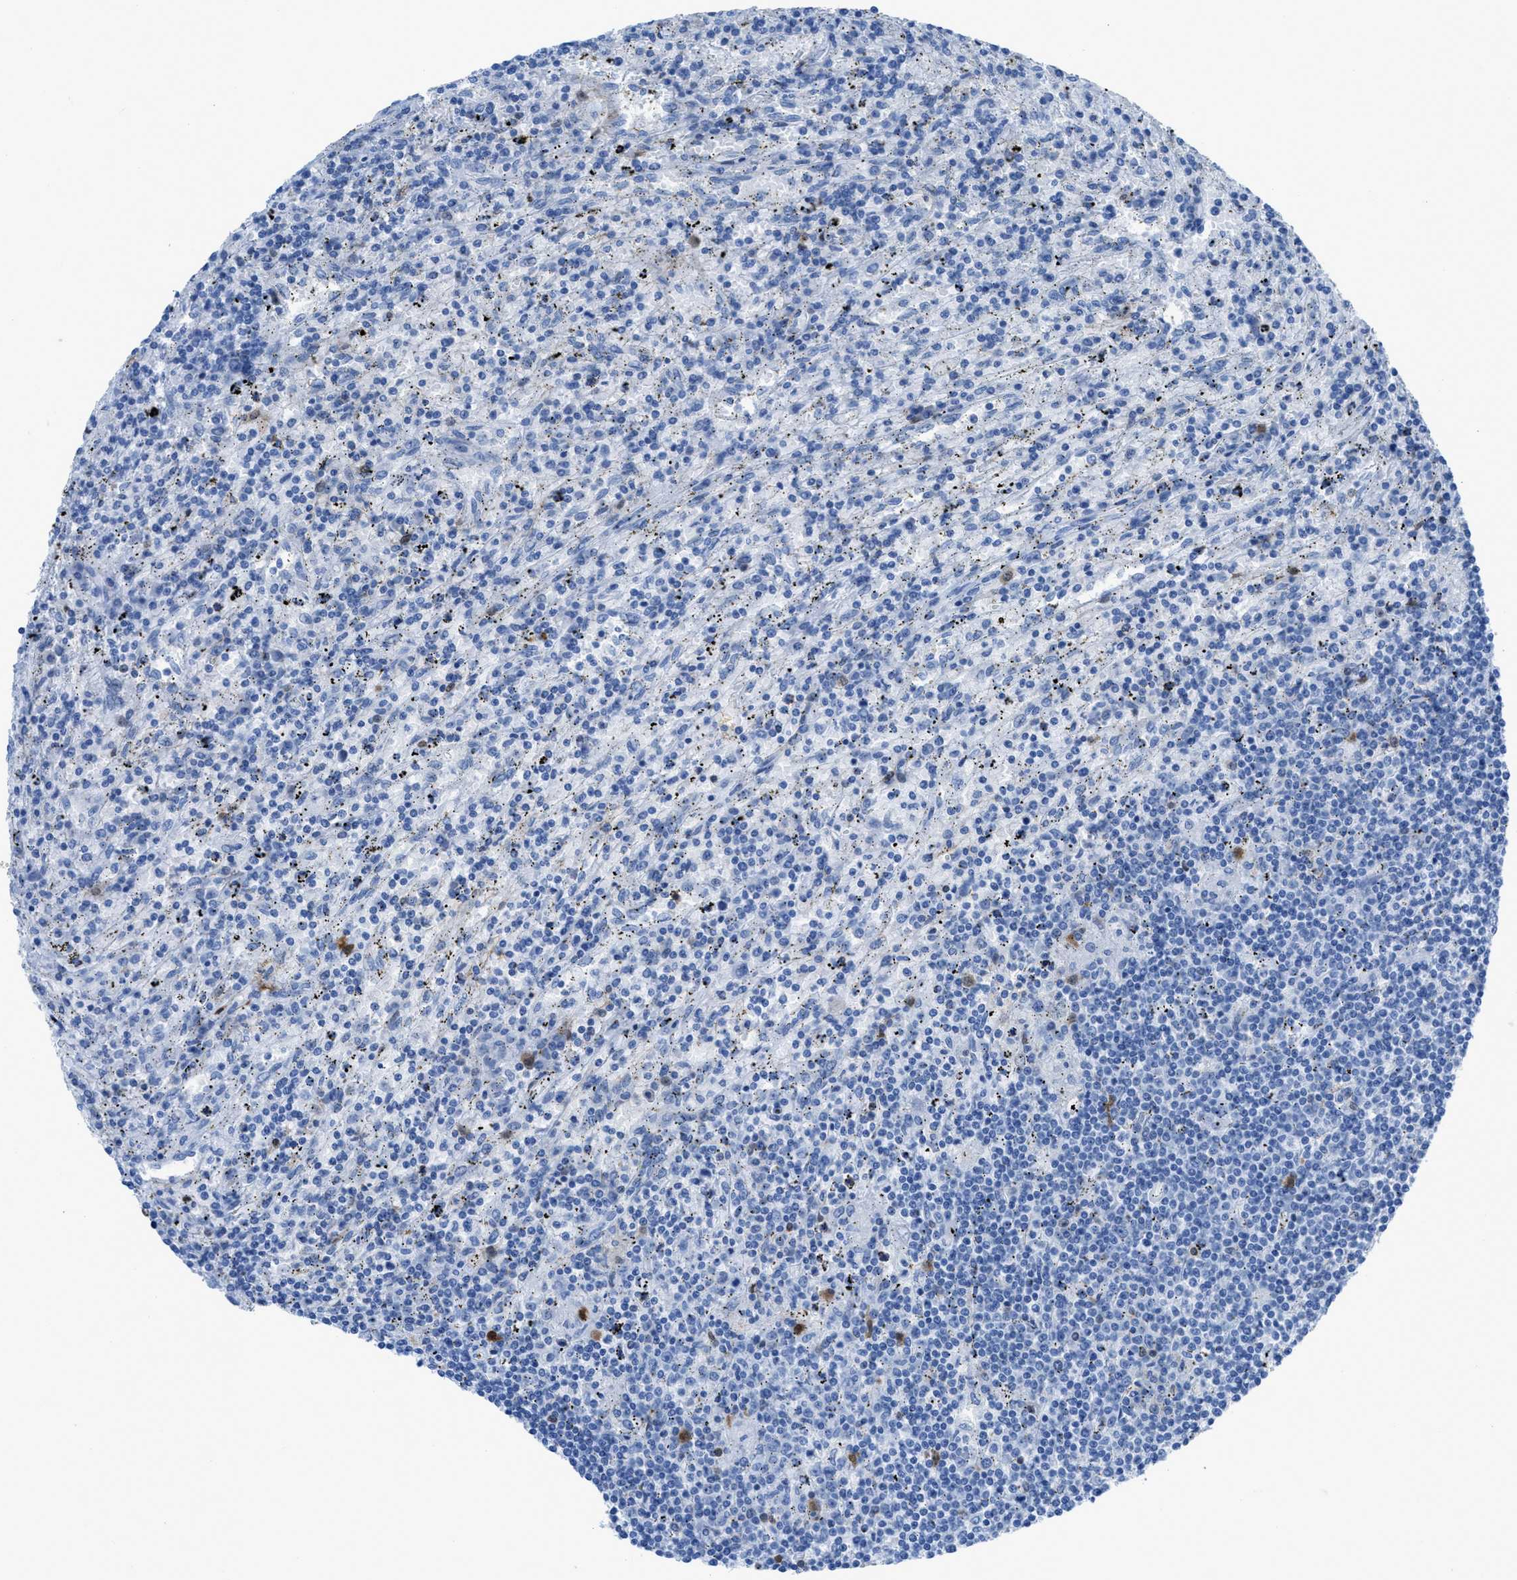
{"staining": {"intensity": "negative", "quantity": "none", "location": "none"}, "tissue": "lymphoma", "cell_type": "Tumor cells", "image_type": "cancer", "snomed": [{"axis": "morphology", "description": "Malignant lymphoma, non-Hodgkin's type, Low grade"}, {"axis": "topography", "description": "Spleen"}], "caption": "Protein analysis of malignant lymphoma, non-Hodgkin's type (low-grade) displays no significant expression in tumor cells.", "gene": "CDKN2A", "patient": {"sex": "male", "age": 76}}